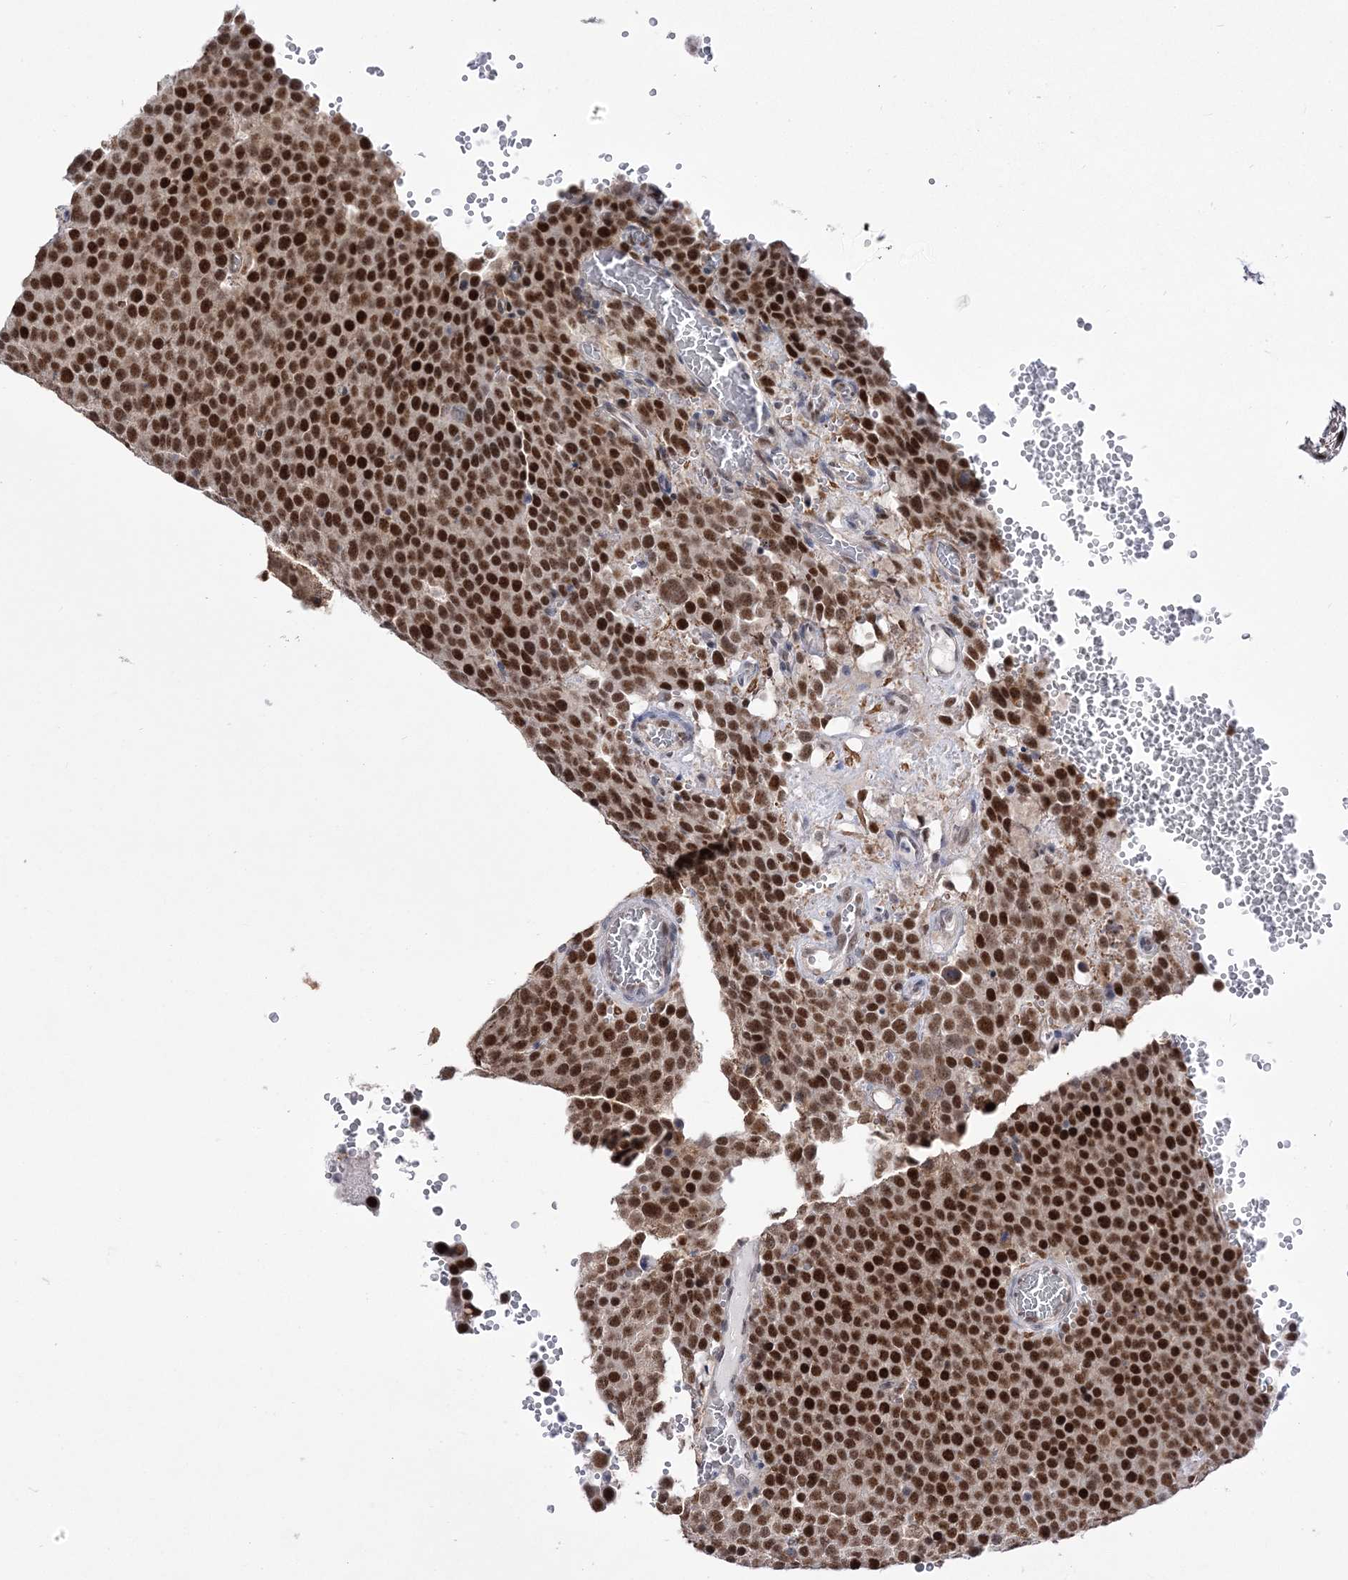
{"staining": {"intensity": "strong", "quantity": ">75%", "location": "nuclear"}, "tissue": "testis cancer", "cell_type": "Tumor cells", "image_type": "cancer", "snomed": [{"axis": "morphology", "description": "Seminoma, NOS"}, {"axis": "topography", "description": "Testis"}], "caption": "About >75% of tumor cells in testis cancer (seminoma) demonstrate strong nuclear protein staining as visualized by brown immunohistochemical staining.", "gene": "NSUN2", "patient": {"sex": "male", "age": 71}}